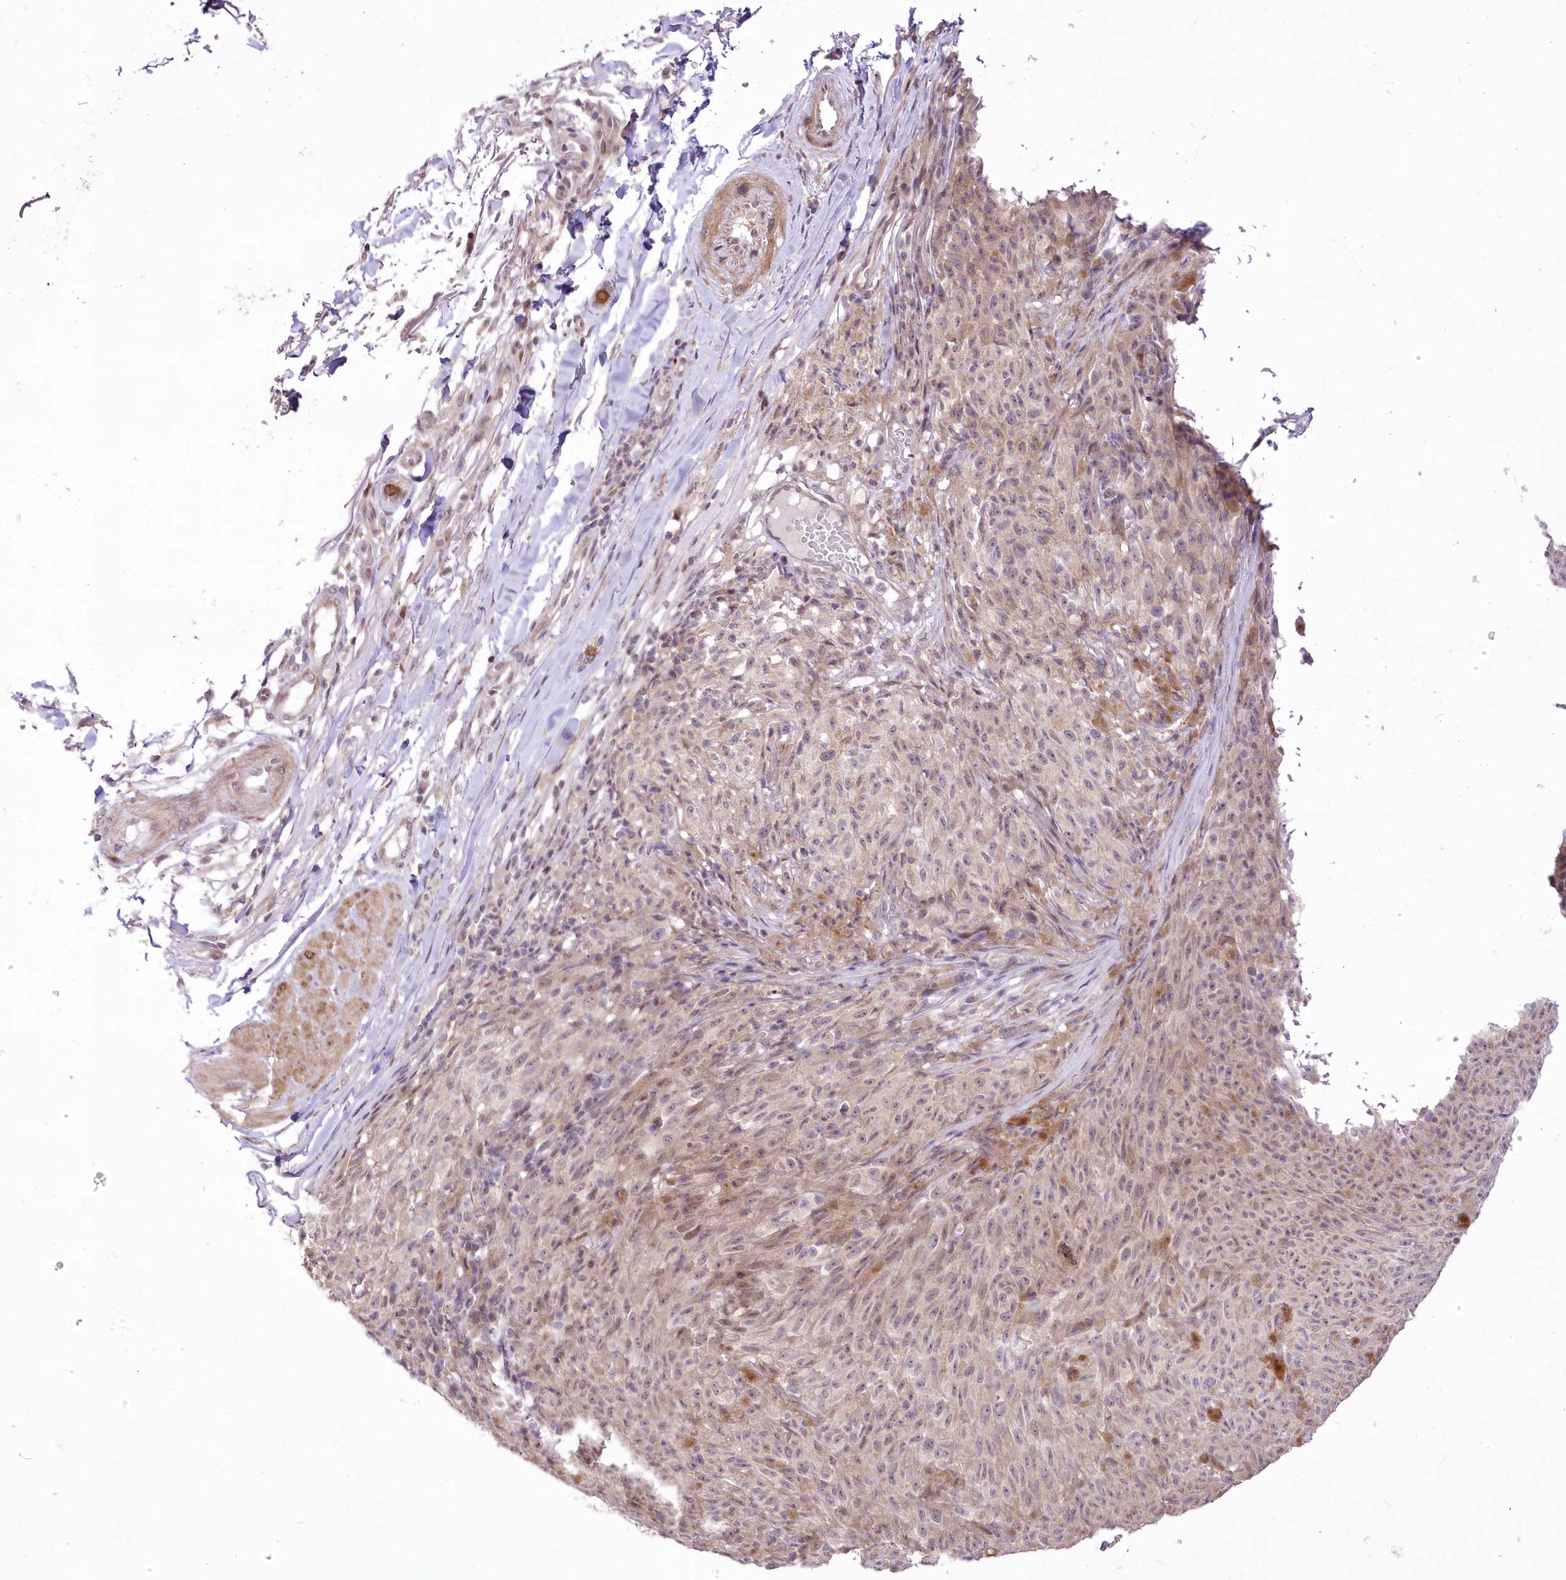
{"staining": {"intensity": "weak", "quantity": ">75%", "location": "cytoplasmic/membranous"}, "tissue": "melanoma", "cell_type": "Tumor cells", "image_type": "cancer", "snomed": [{"axis": "morphology", "description": "Malignant melanoma, NOS"}, {"axis": "topography", "description": "Skin"}], "caption": "Melanoma stained with a protein marker reveals weak staining in tumor cells.", "gene": "FAM241B", "patient": {"sex": "female", "age": 82}}